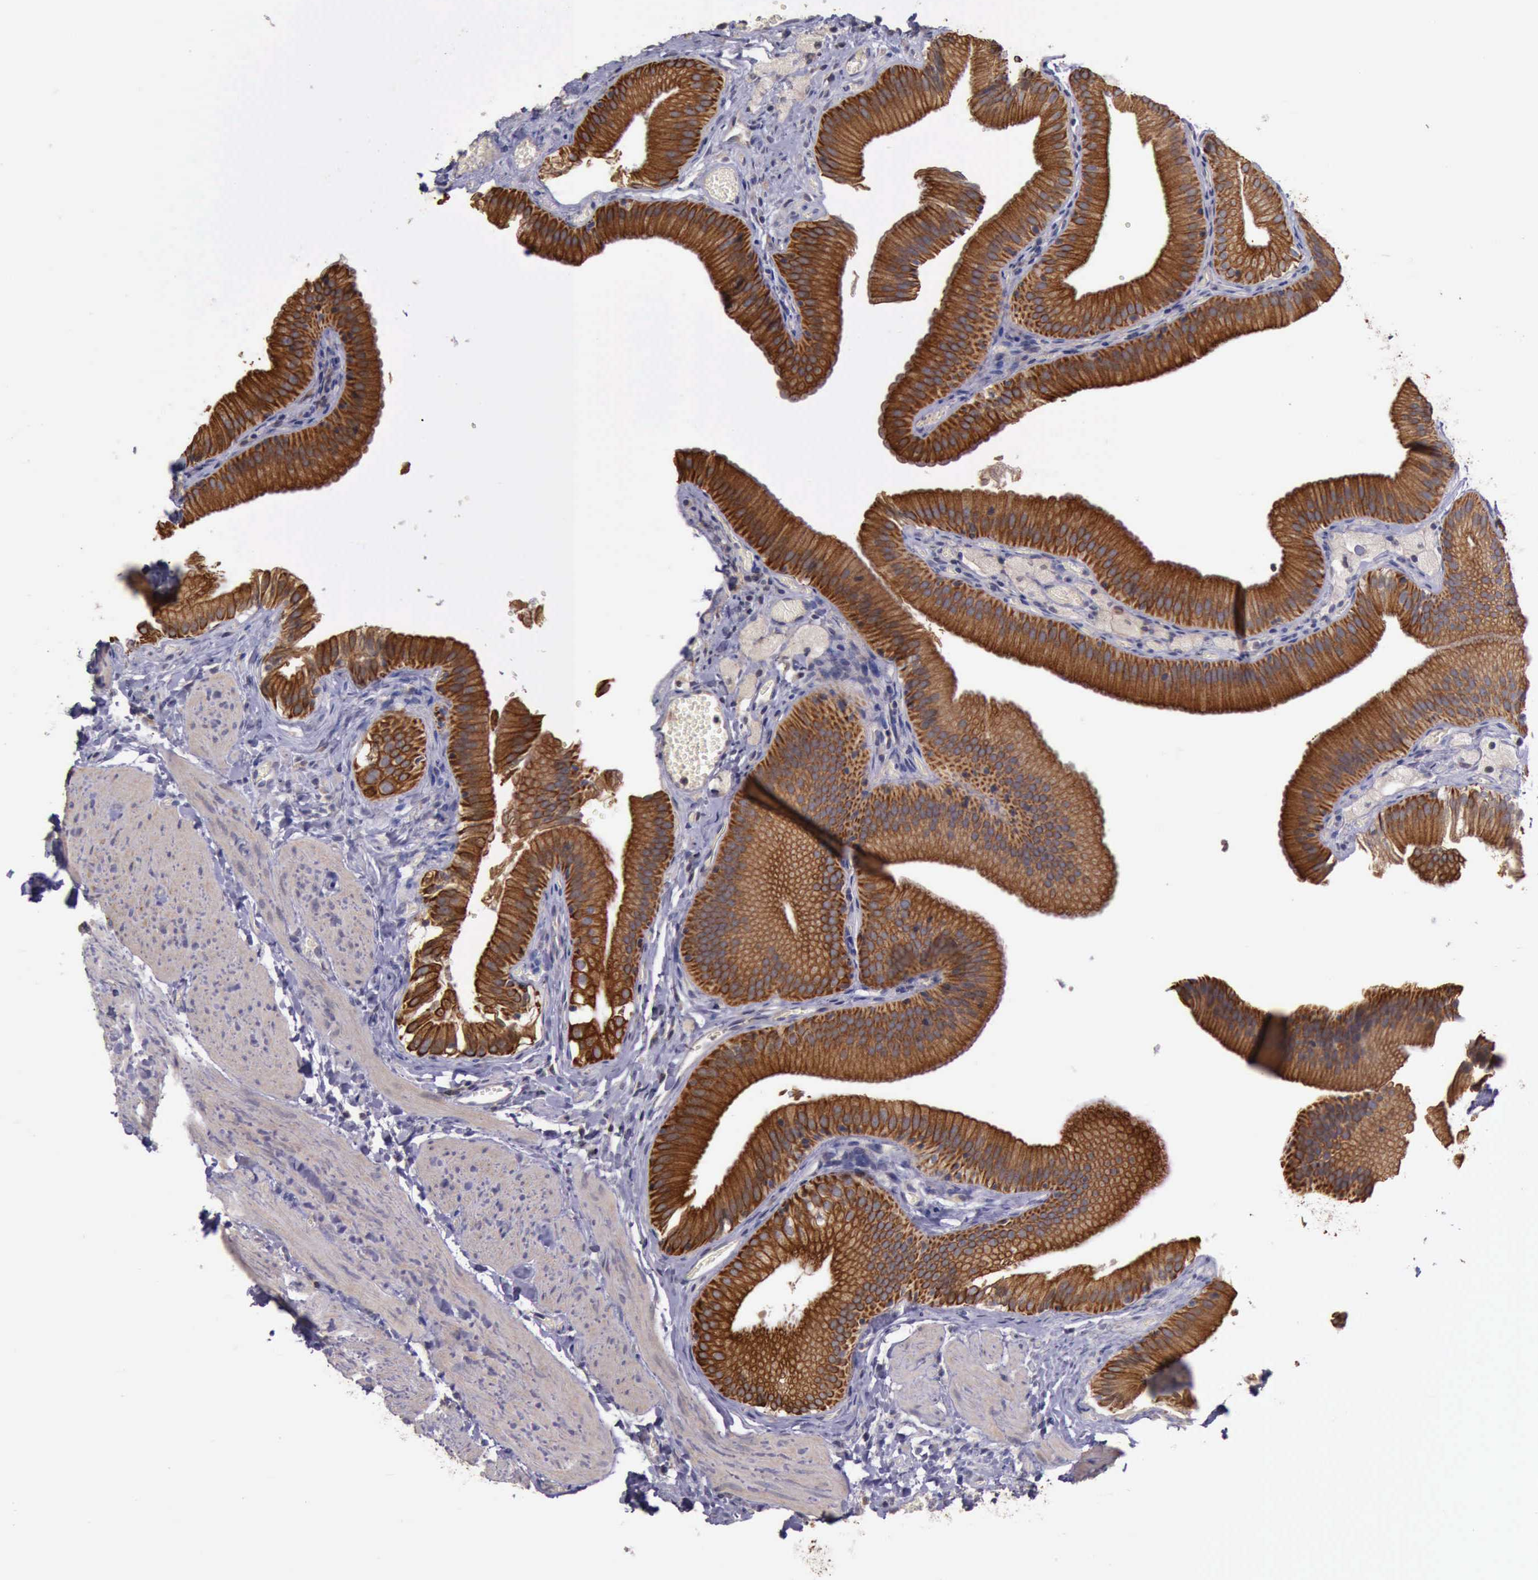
{"staining": {"intensity": "strong", "quantity": ">75%", "location": "cytoplasmic/membranous"}, "tissue": "gallbladder", "cell_type": "Glandular cells", "image_type": "normal", "snomed": [{"axis": "morphology", "description": "Normal tissue, NOS"}, {"axis": "topography", "description": "Gallbladder"}], "caption": "Immunohistochemistry (IHC) of unremarkable human gallbladder reveals high levels of strong cytoplasmic/membranous staining in about >75% of glandular cells.", "gene": "RAB39B", "patient": {"sex": "female", "age": 24}}